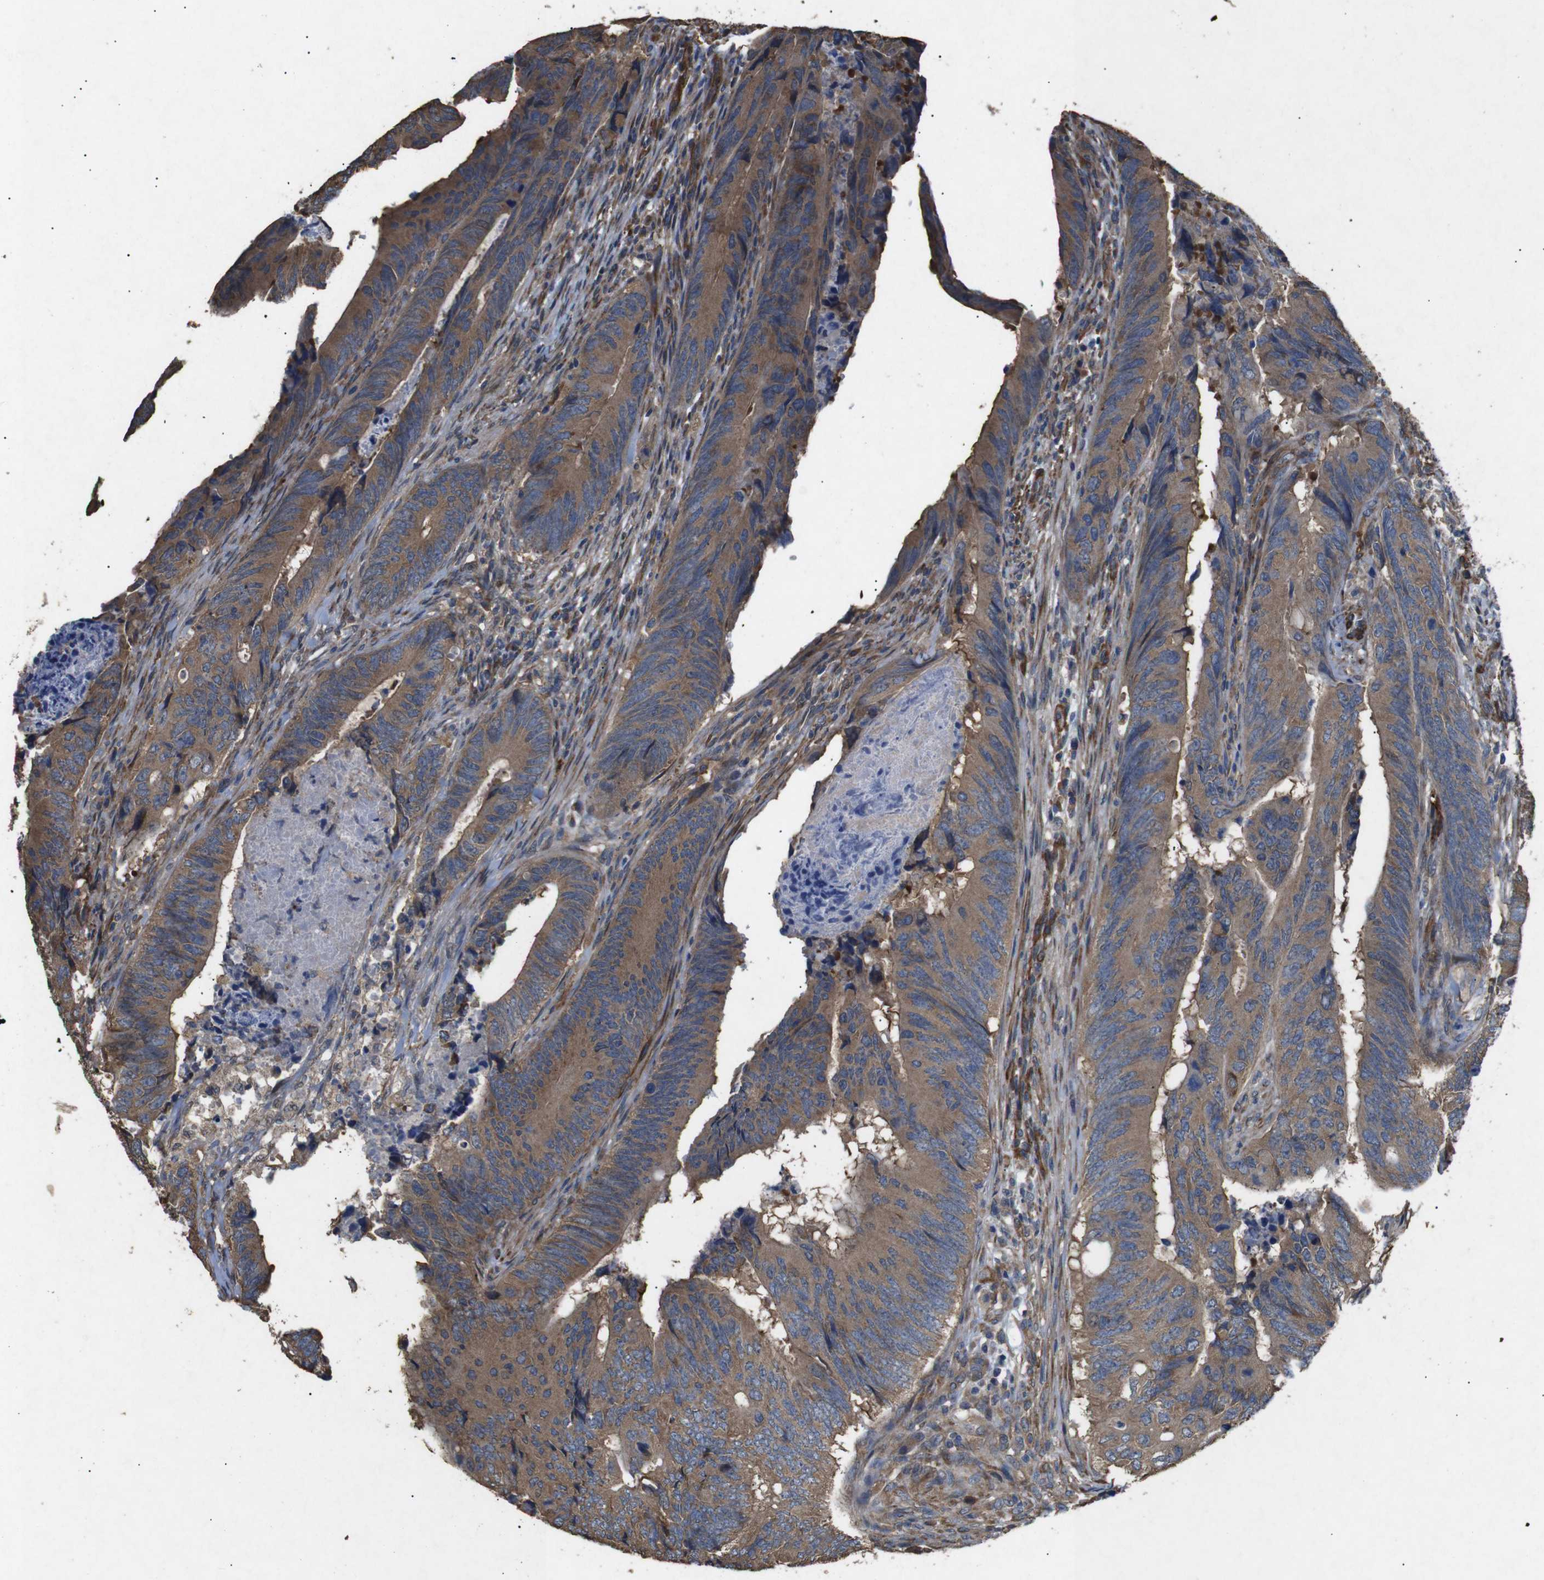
{"staining": {"intensity": "moderate", "quantity": ">75%", "location": "cytoplasmic/membranous"}, "tissue": "colorectal cancer", "cell_type": "Tumor cells", "image_type": "cancer", "snomed": [{"axis": "morphology", "description": "Normal tissue, NOS"}, {"axis": "morphology", "description": "Adenocarcinoma, NOS"}, {"axis": "topography", "description": "Colon"}], "caption": "Tumor cells reveal medium levels of moderate cytoplasmic/membranous positivity in about >75% of cells in human colorectal cancer. (DAB (3,3'-diaminobenzidine) IHC, brown staining for protein, blue staining for nuclei).", "gene": "BNIP3", "patient": {"sex": "male", "age": 56}}